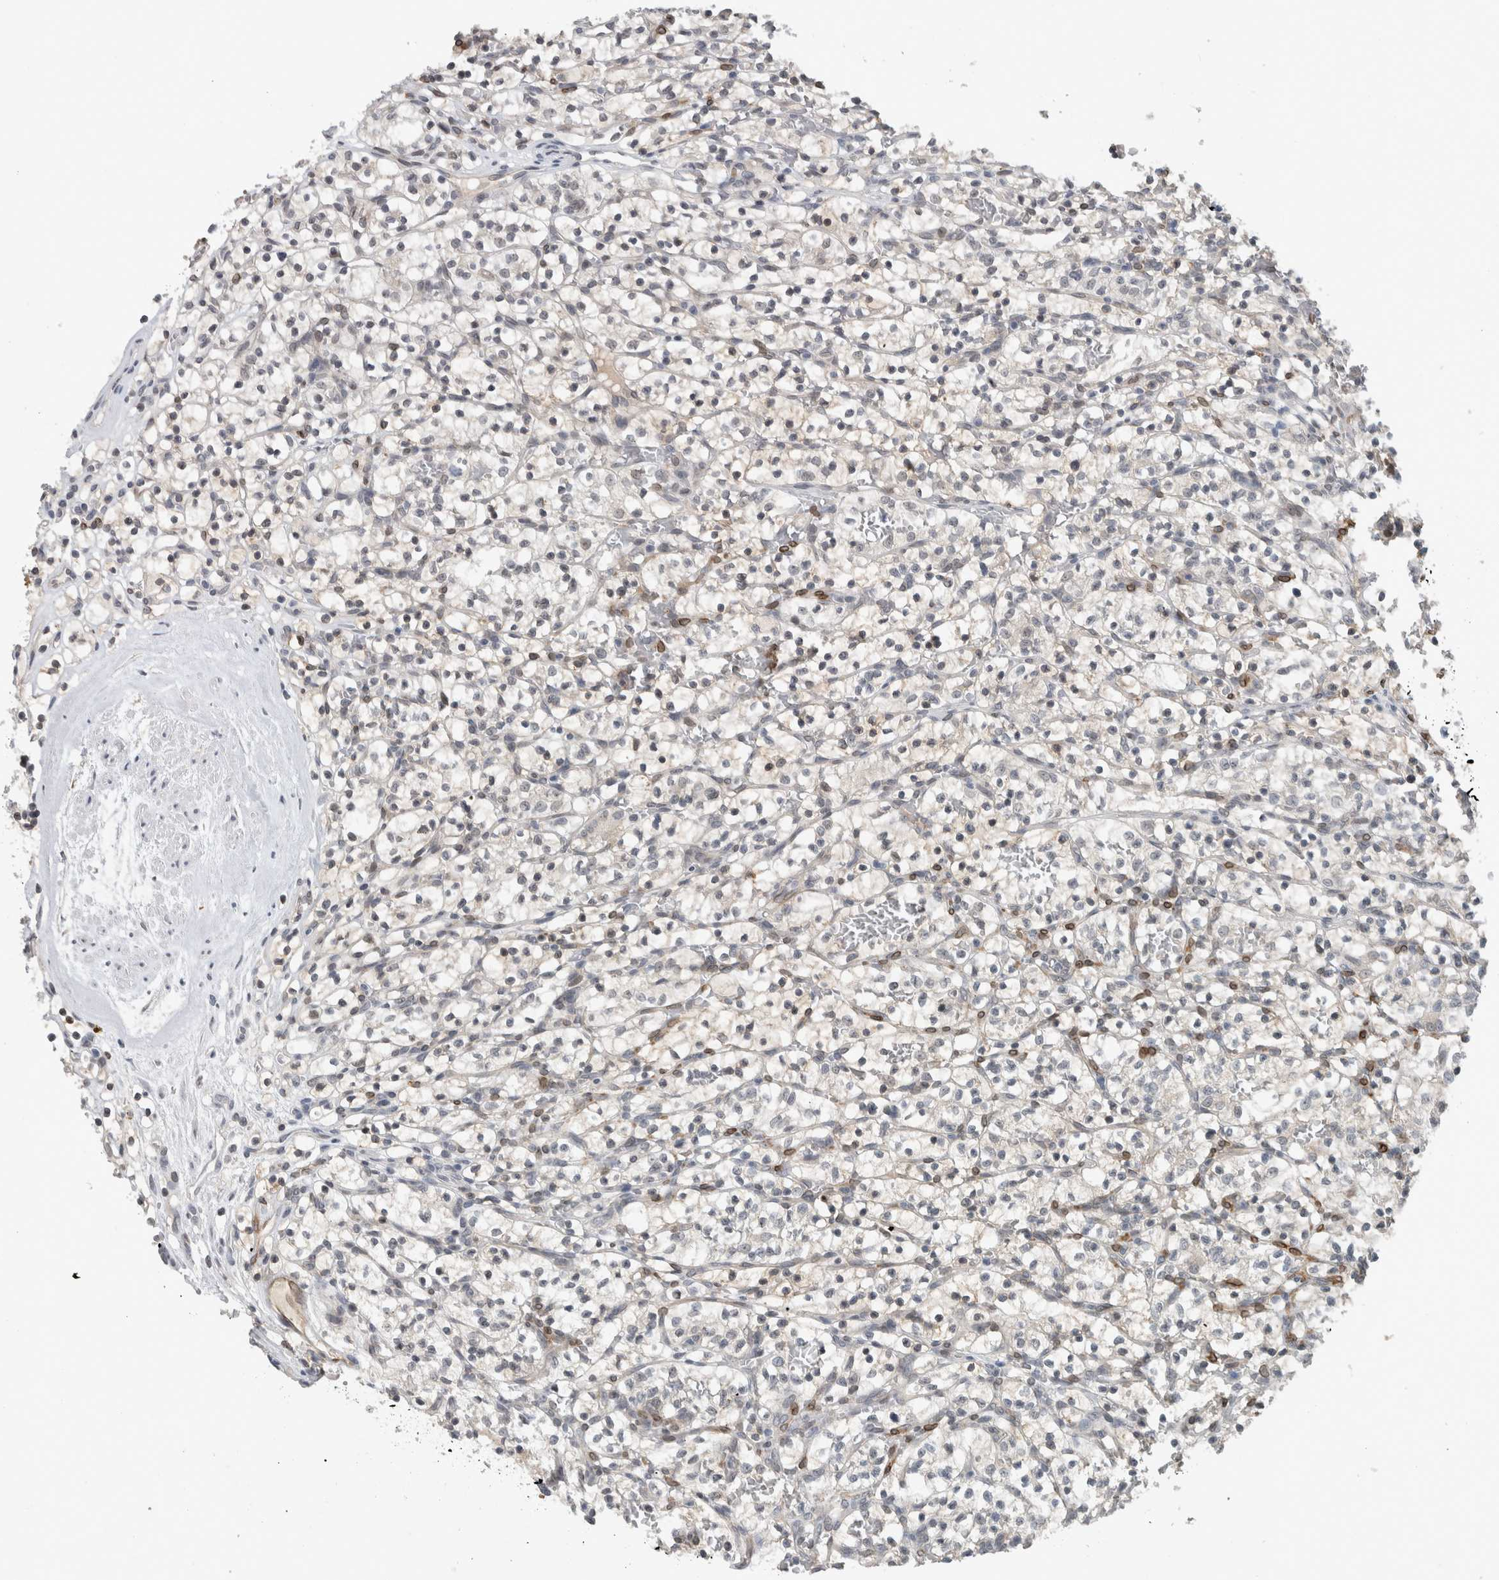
{"staining": {"intensity": "negative", "quantity": "none", "location": "none"}, "tissue": "renal cancer", "cell_type": "Tumor cells", "image_type": "cancer", "snomed": [{"axis": "morphology", "description": "Adenocarcinoma, NOS"}, {"axis": "topography", "description": "Kidney"}], "caption": "A histopathology image of human renal cancer (adenocarcinoma) is negative for staining in tumor cells.", "gene": "PRXL2A", "patient": {"sex": "female", "age": 57}}